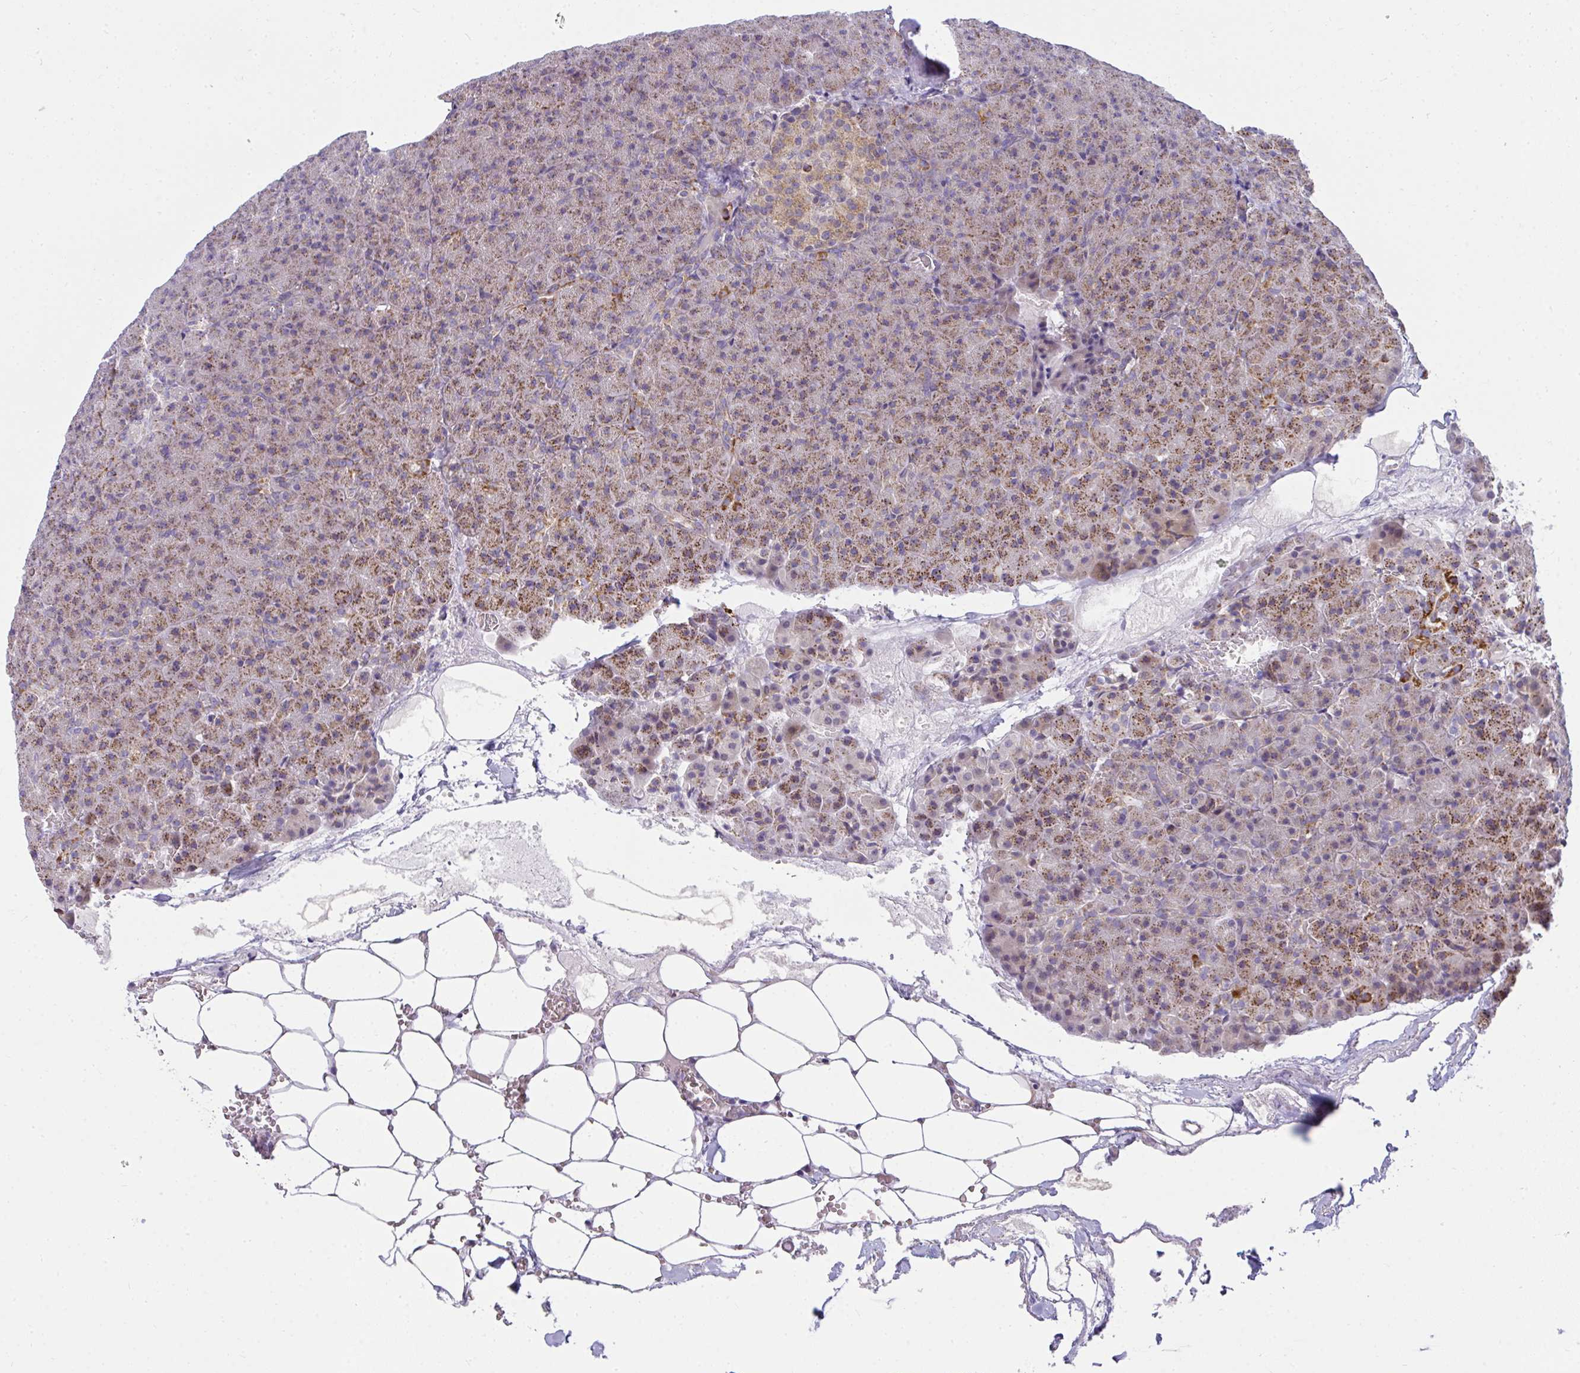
{"staining": {"intensity": "moderate", "quantity": "25%-75%", "location": "cytoplasmic/membranous"}, "tissue": "pancreas", "cell_type": "Exocrine glandular cells", "image_type": "normal", "snomed": [{"axis": "morphology", "description": "Normal tissue, NOS"}, {"axis": "topography", "description": "Pancreas"}], "caption": "The photomicrograph demonstrates a brown stain indicating the presence of a protein in the cytoplasmic/membranous of exocrine glandular cells in pancreas.", "gene": "SRRM4", "patient": {"sex": "female", "age": 74}}